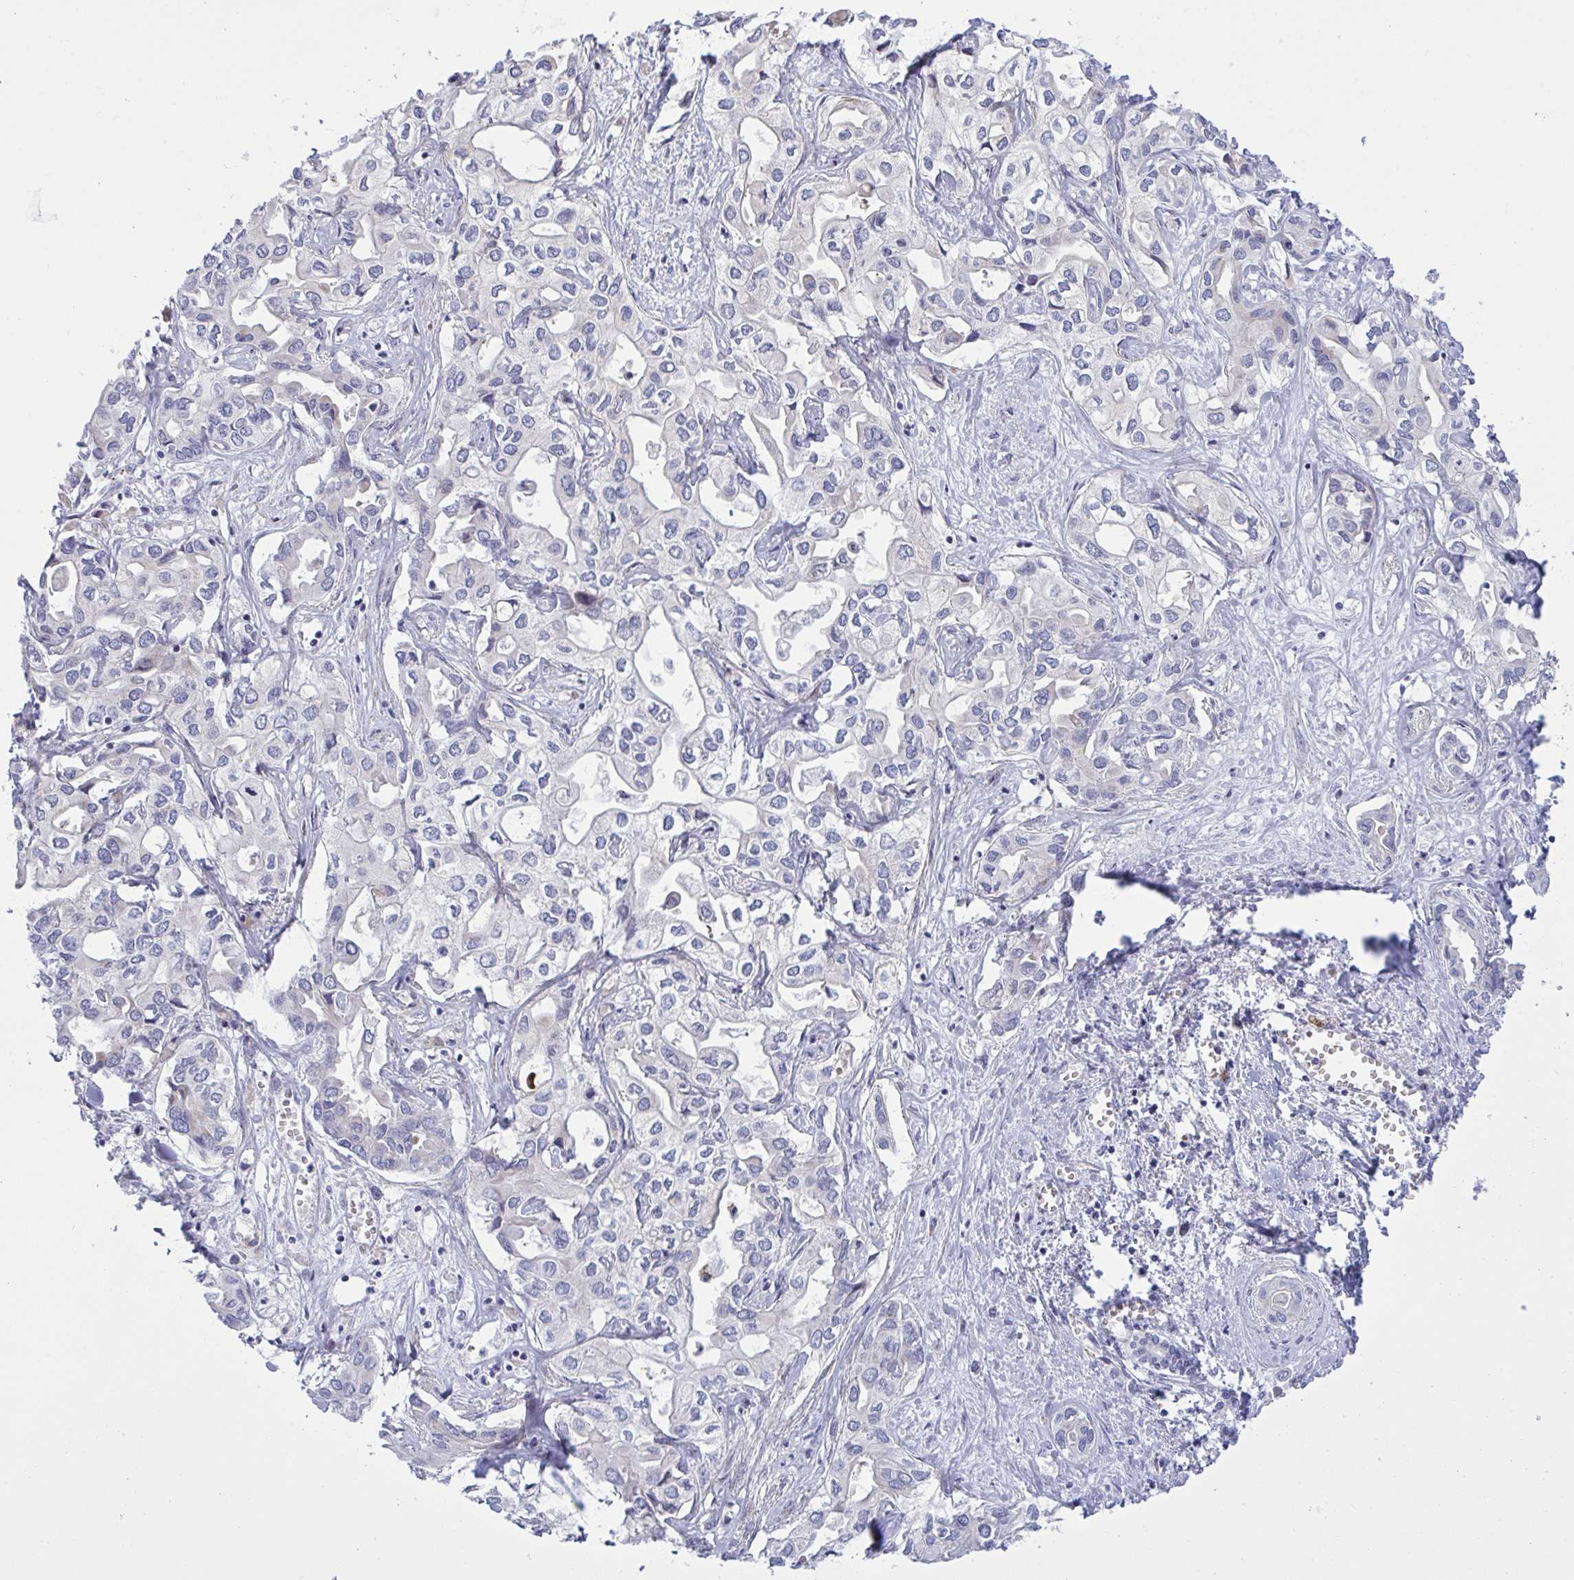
{"staining": {"intensity": "negative", "quantity": "none", "location": "none"}, "tissue": "liver cancer", "cell_type": "Tumor cells", "image_type": "cancer", "snomed": [{"axis": "morphology", "description": "Cholangiocarcinoma"}, {"axis": "topography", "description": "Liver"}], "caption": "The IHC histopathology image has no significant staining in tumor cells of liver cholangiocarcinoma tissue.", "gene": "NTN1", "patient": {"sex": "female", "age": 64}}